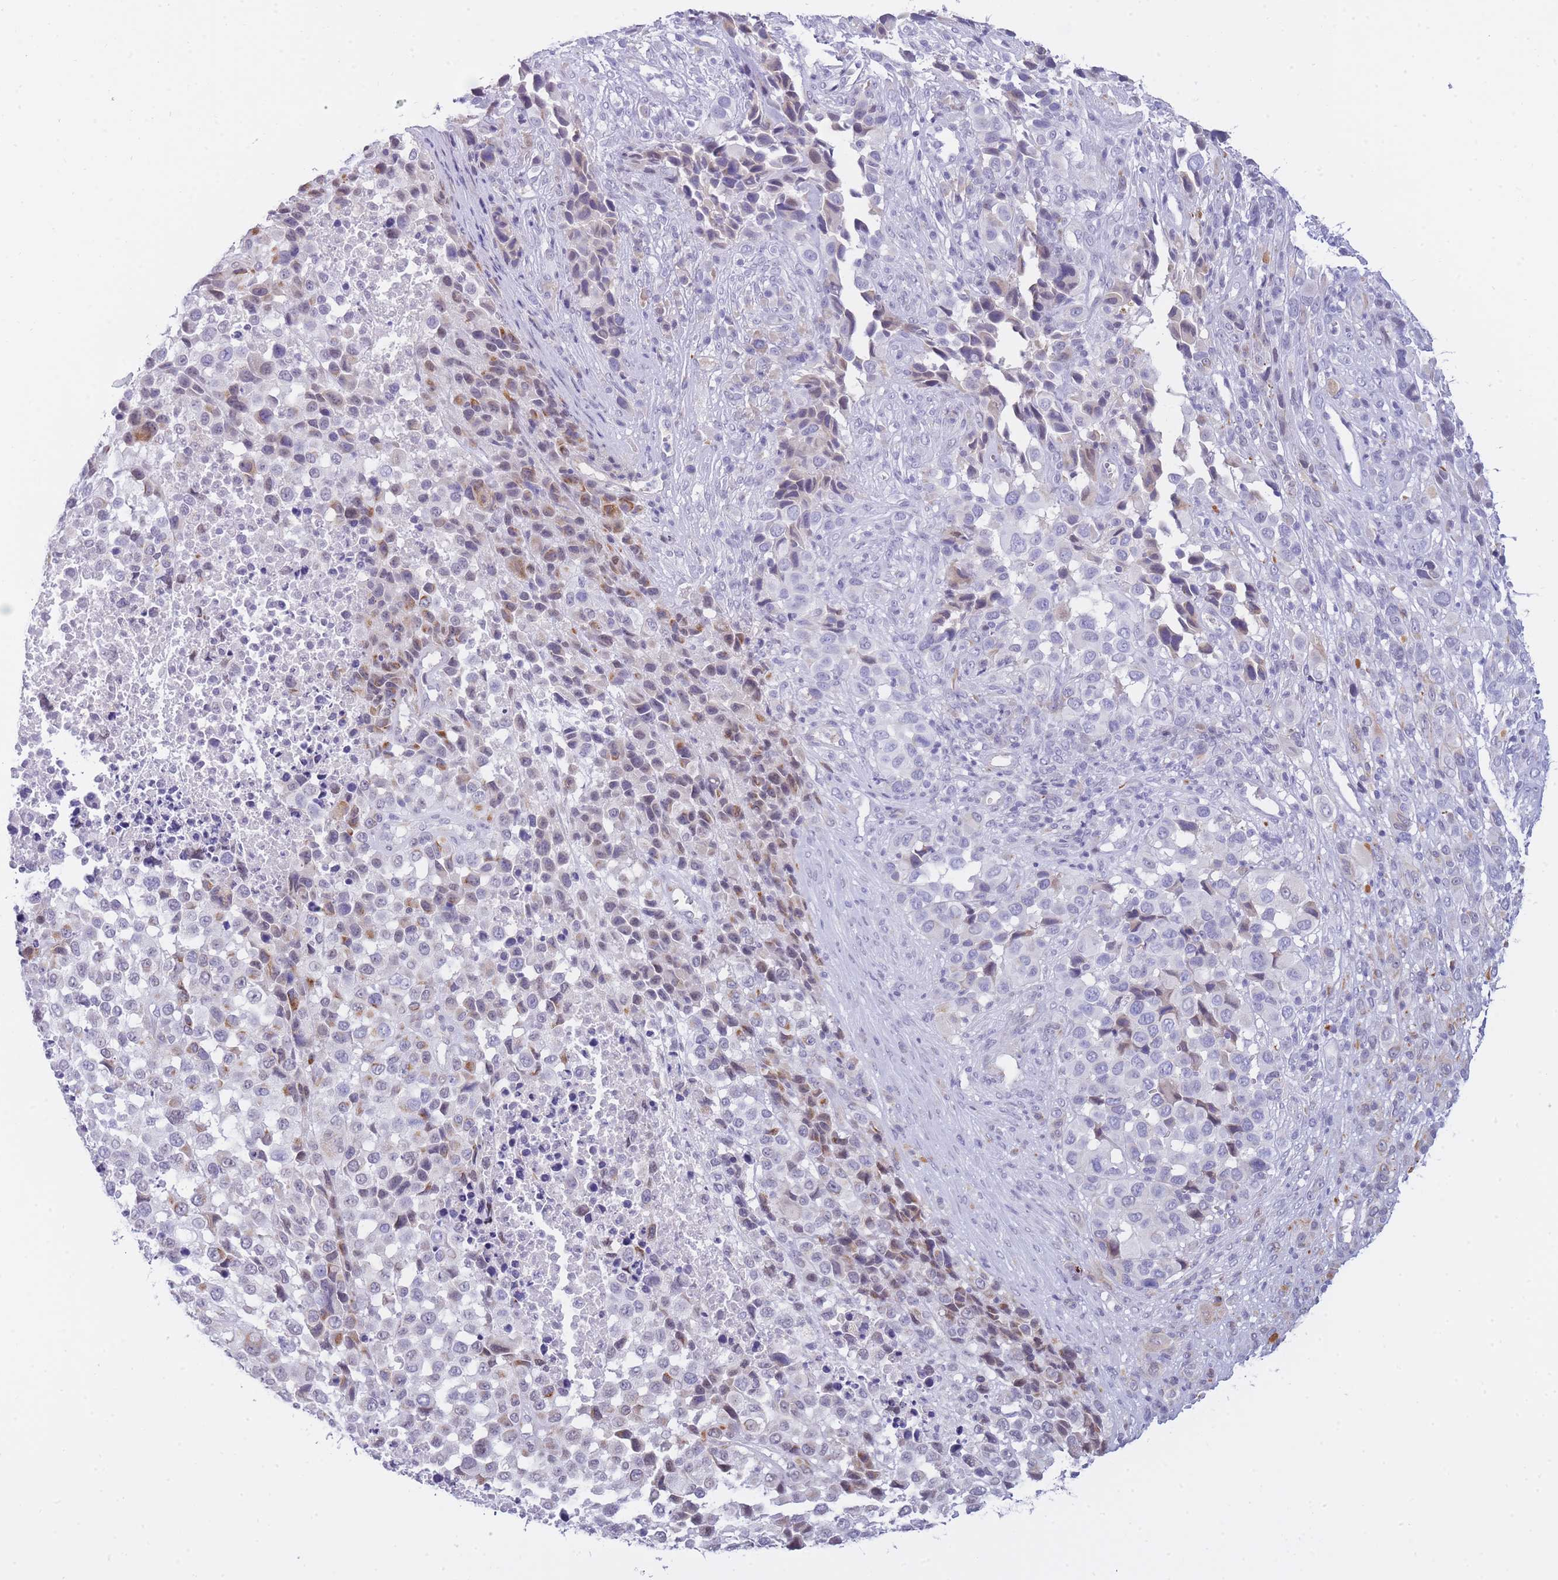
{"staining": {"intensity": "moderate", "quantity": "<25%", "location": "cytoplasmic/membranous"}, "tissue": "melanoma", "cell_type": "Tumor cells", "image_type": "cancer", "snomed": [{"axis": "morphology", "description": "Malignant melanoma, NOS"}, {"axis": "topography", "description": "Skin of trunk"}], "caption": "Protein expression analysis of human melanoma reveals moderate cytoplasmic/membranous positivity in approximately <25% of tumor cells.", "gene": "PRR23B", "patient": {"sex": "male", "age": 71}}